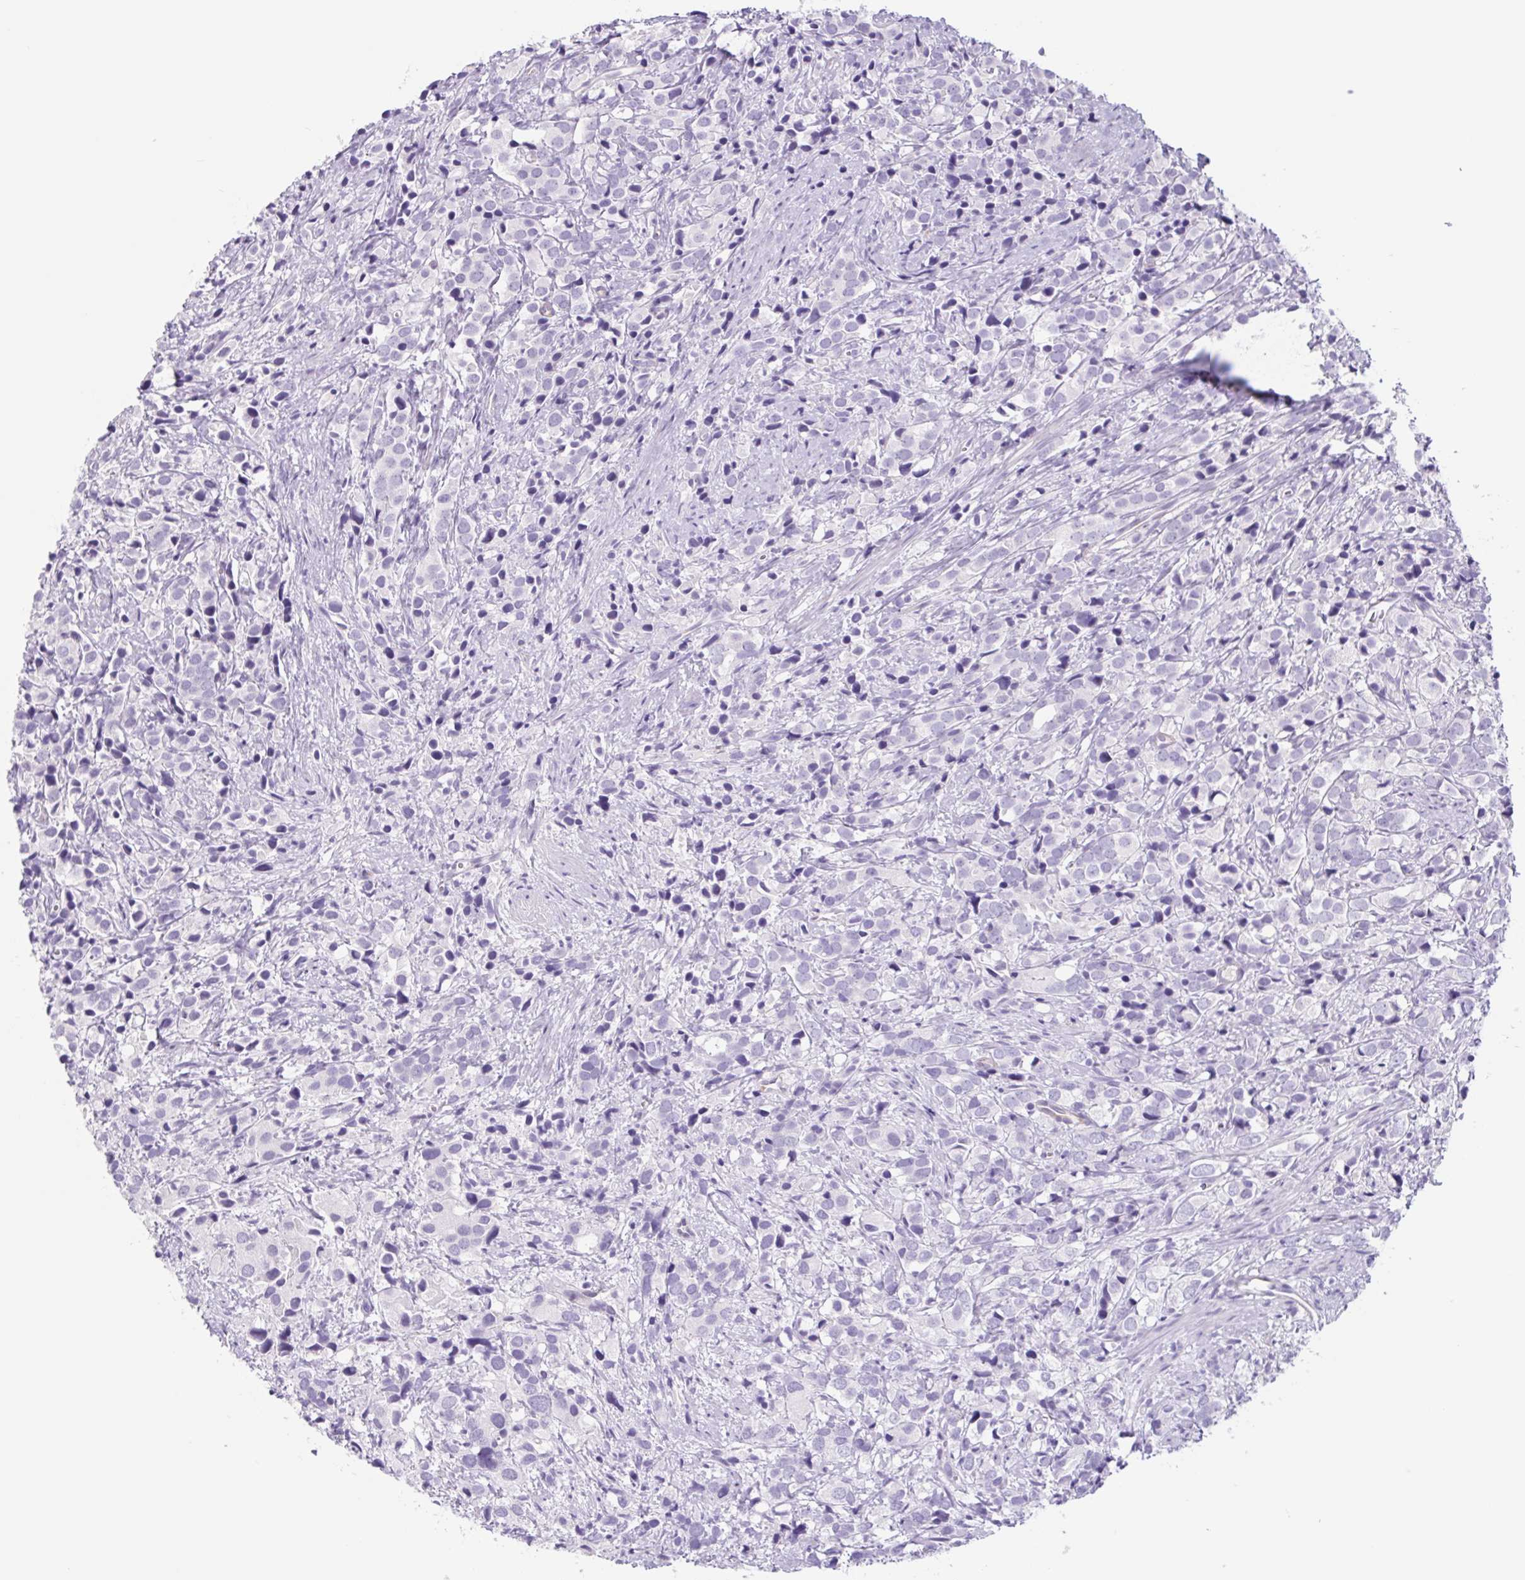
{"staining": {"intensity": "negative", "quantity": "none", "location": "none"}, "tissue": "prostate cancer", "cell_type": "Tumor cells", "image_type": "cancer", "snomed": [{"axis": "morphology", "description": "Adenocarcinoma, High grade"}, {"axis": "topography", "description": "Prostate"}], "caption": "Tumor cells are negative for brown protein staining in prostate adenocarcinoma (high-grade).", "gene": "CYP21A2", "patient": {"sex": "male", "age": 86}}